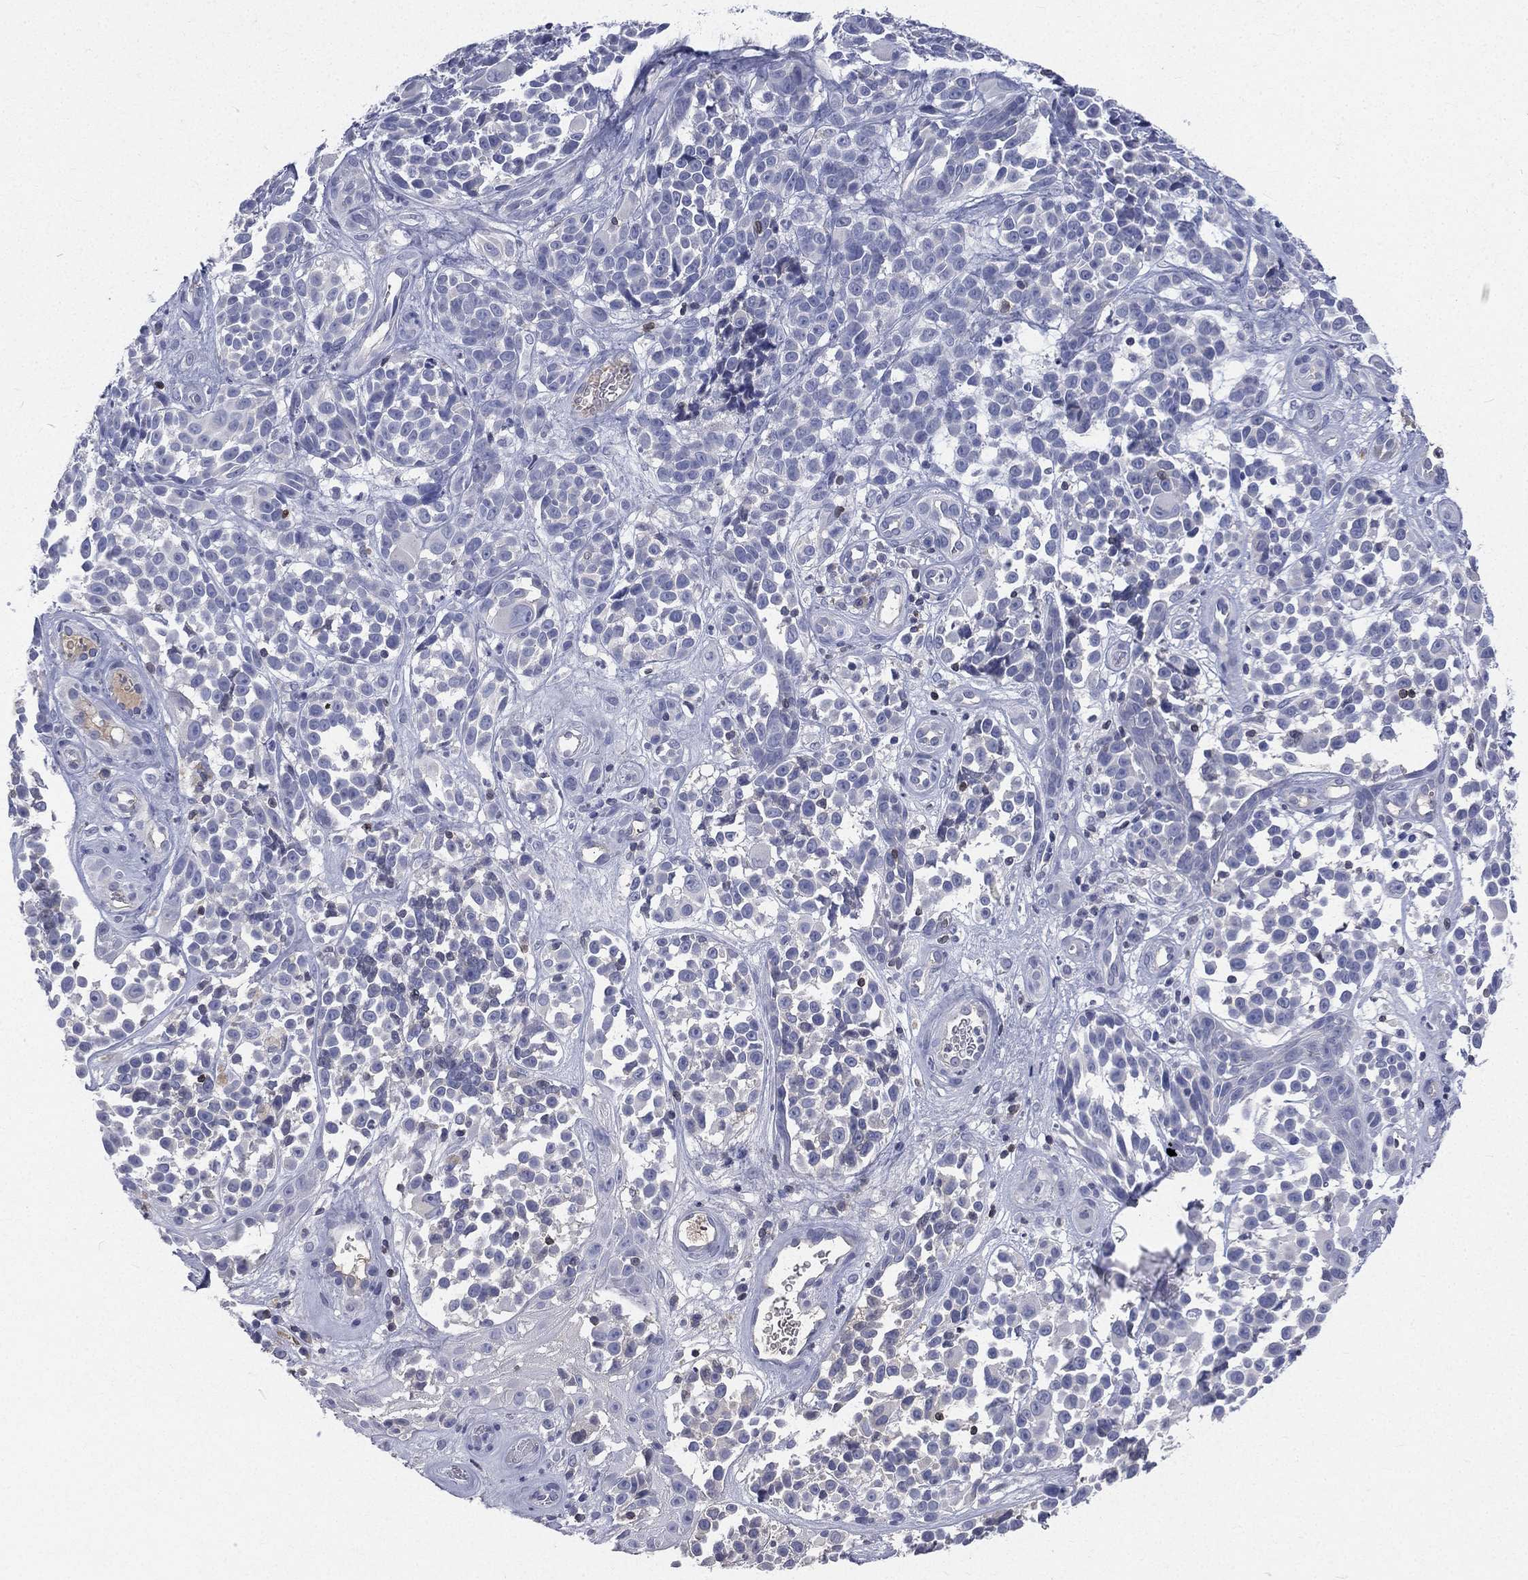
{"staining": {"intensity": "negative", "quantity": "none", "location": "none"}, "tissue": "melanoma", "cell_type": "Tumor cells", "image_type": "cancer", "snomed": [{"axis": "morphology", "description": "Malignant melanoma, NOS"}, {"axis": "topography", "description": "Skin"}], "caption": "High magnification brightfield microscopy of malignant melanoma stained with DAB (3,3'-diaminobenzidine) (brown) and counterstained with hematoxylin (blue): tumor cells show no significant staining. Nuclei are stained in blue.", "gene": "CD3D", "patient": {"sex": "female", "age": 88}}